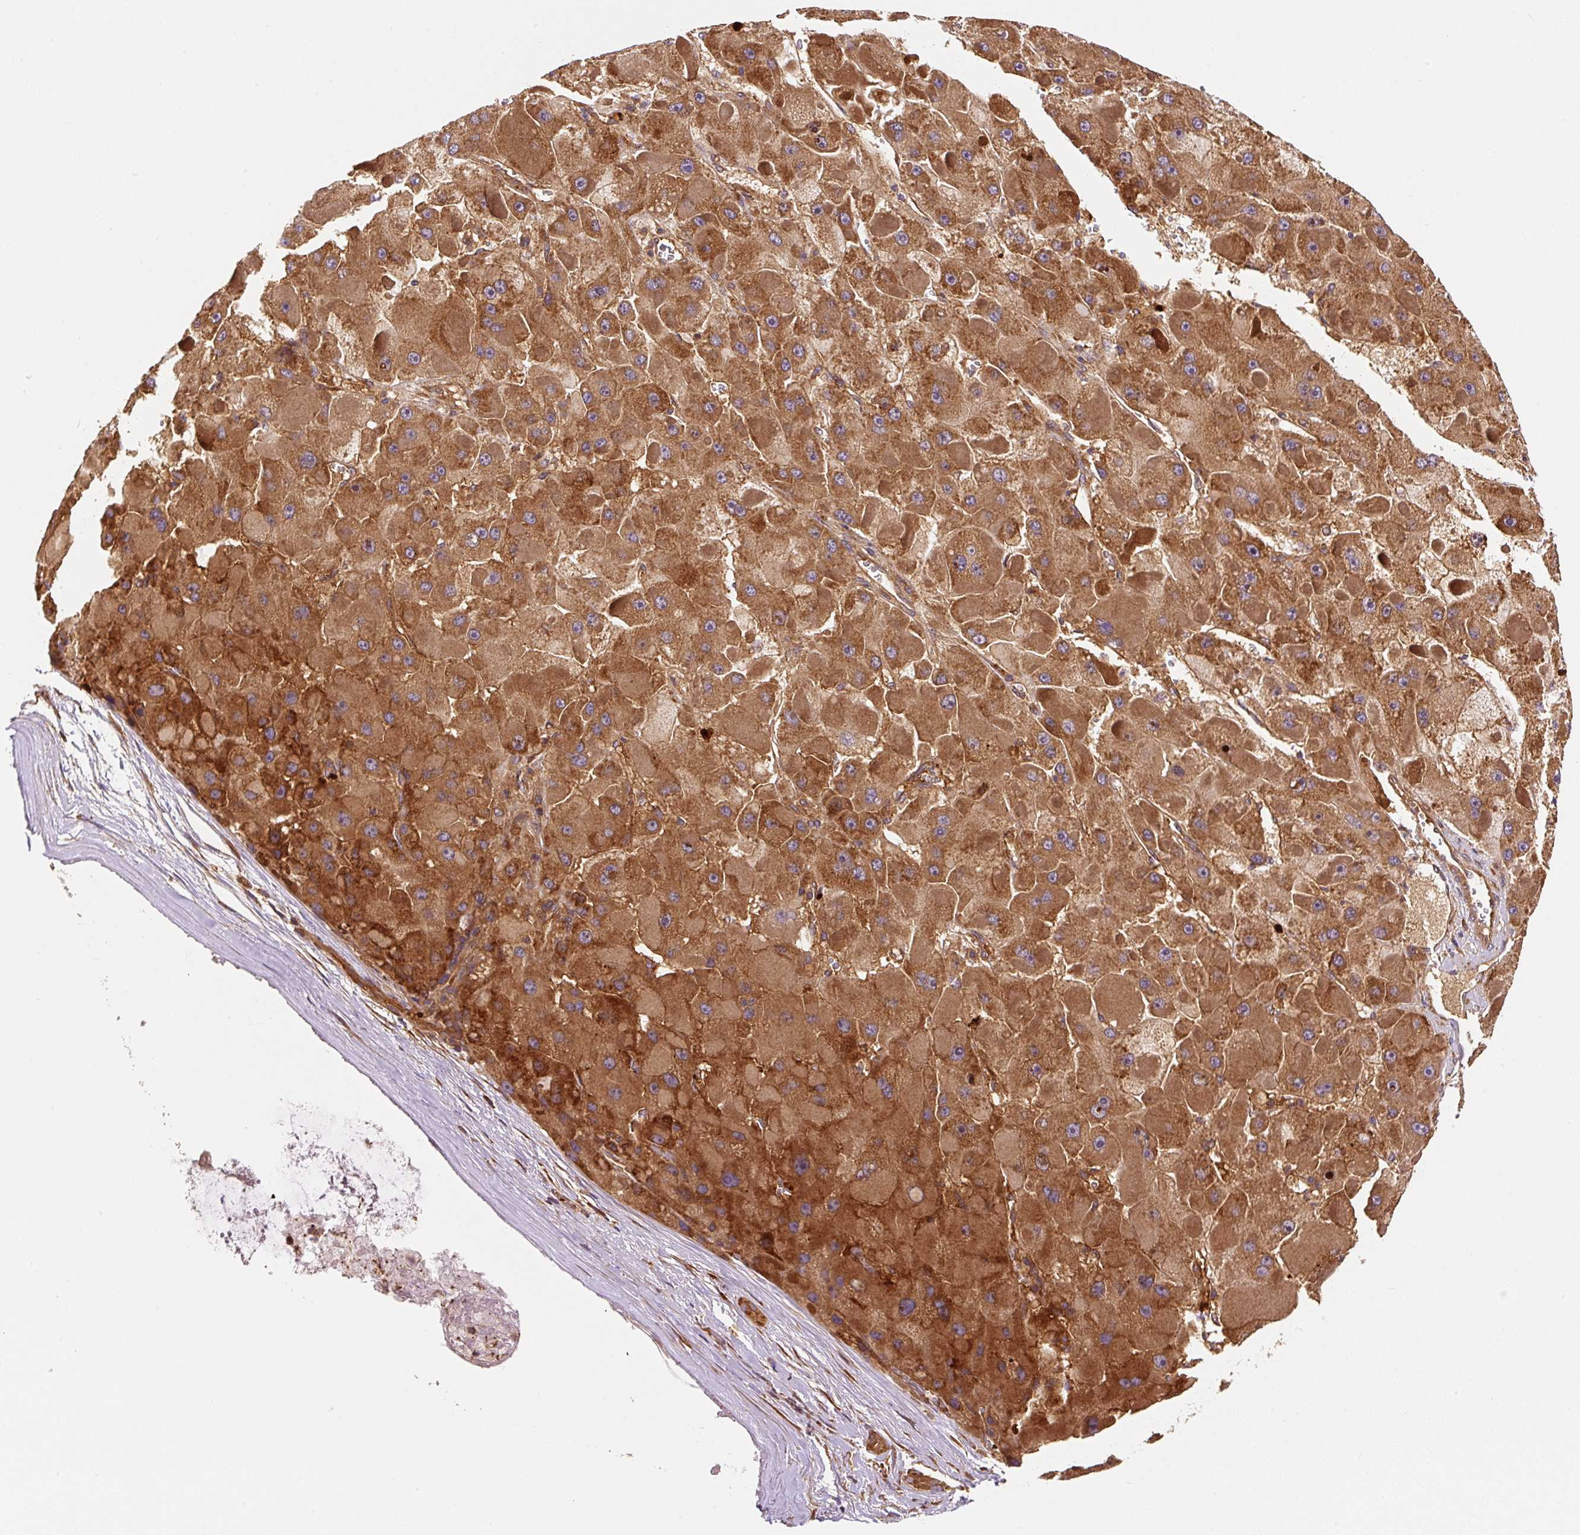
{"staining": {"intensity": "strong", "quantity": ">75%", "location": "cytoplasmic/membranous"}, "tissue": "liver cancer", "cell_type": "Tumor cells", "image_type": "cancer", "snomed": [{"axis": "morphology", "description": "Carcinoma, Hepatocellular, NOS"}, {"axis": "topography", "description": "Liver"}], "caption": "Protein expression analysis of human hepatocellular carcinoma (liver) reveals strong cytoplasmic/membranous expression in about >75% of tumor cells.", "gene": "EIF2S2", "patient": {"sex": "female", "age": 73}}